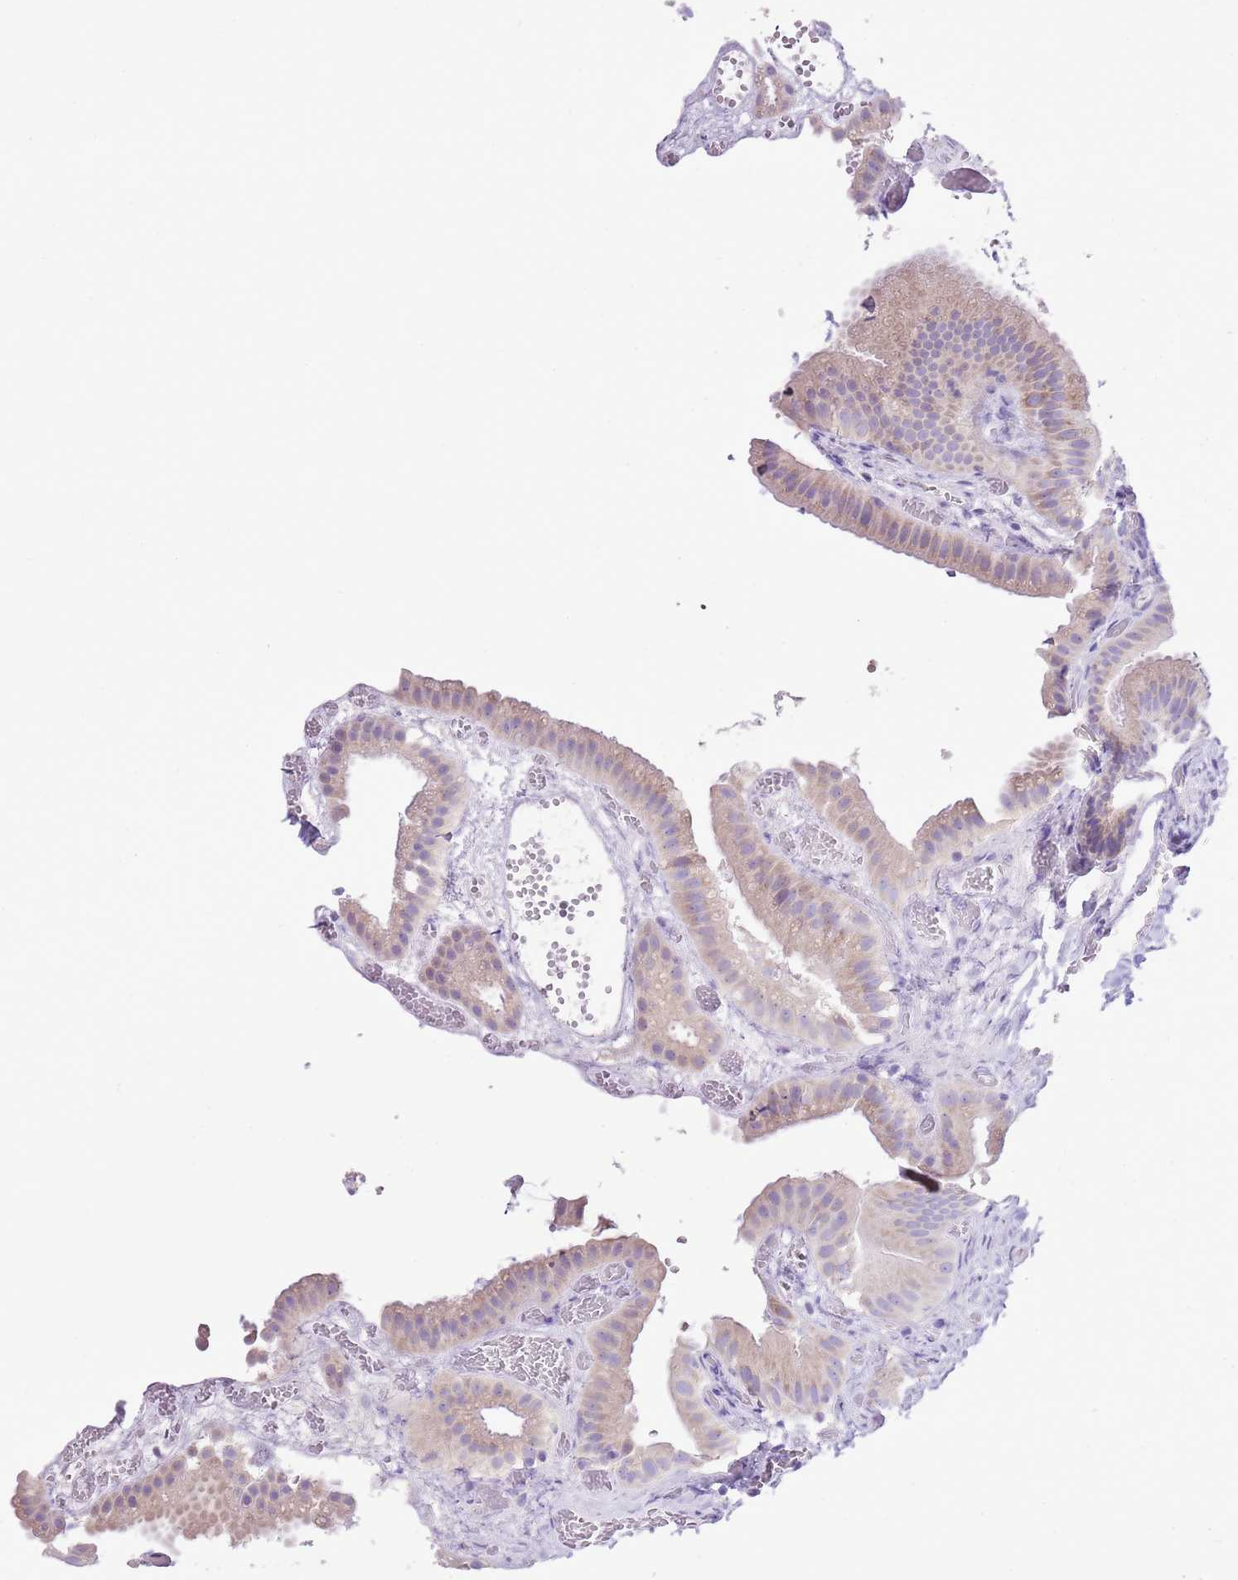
{"staining": {"intensity": "moderate", "quantity": "25%-75%", "location": "cytoplasmic/membranous"}, "tissue": "gallbladder", "cell_type": "Glandular cells", "image_type": "normal", "snomed": [{"axis": "morphology", "description": "Normal tissue, NOS"}, {"axis": "topography", "description": "Gallbladder"}], "caption": "Protein expression analysis of benign gallbladder exhibits moderate cytoplasmic/membranous staining in approximately 25%-75% of glandular cells. The staining was performed using DAB (3,3'-diaminobenzidine) to visualize the protein expression in brown, while the nuclei were stained in blue with hematoxylin (Magnification: 20x).", "gene": "AAR2", "patient": {"sex": "female", "age": 64}}